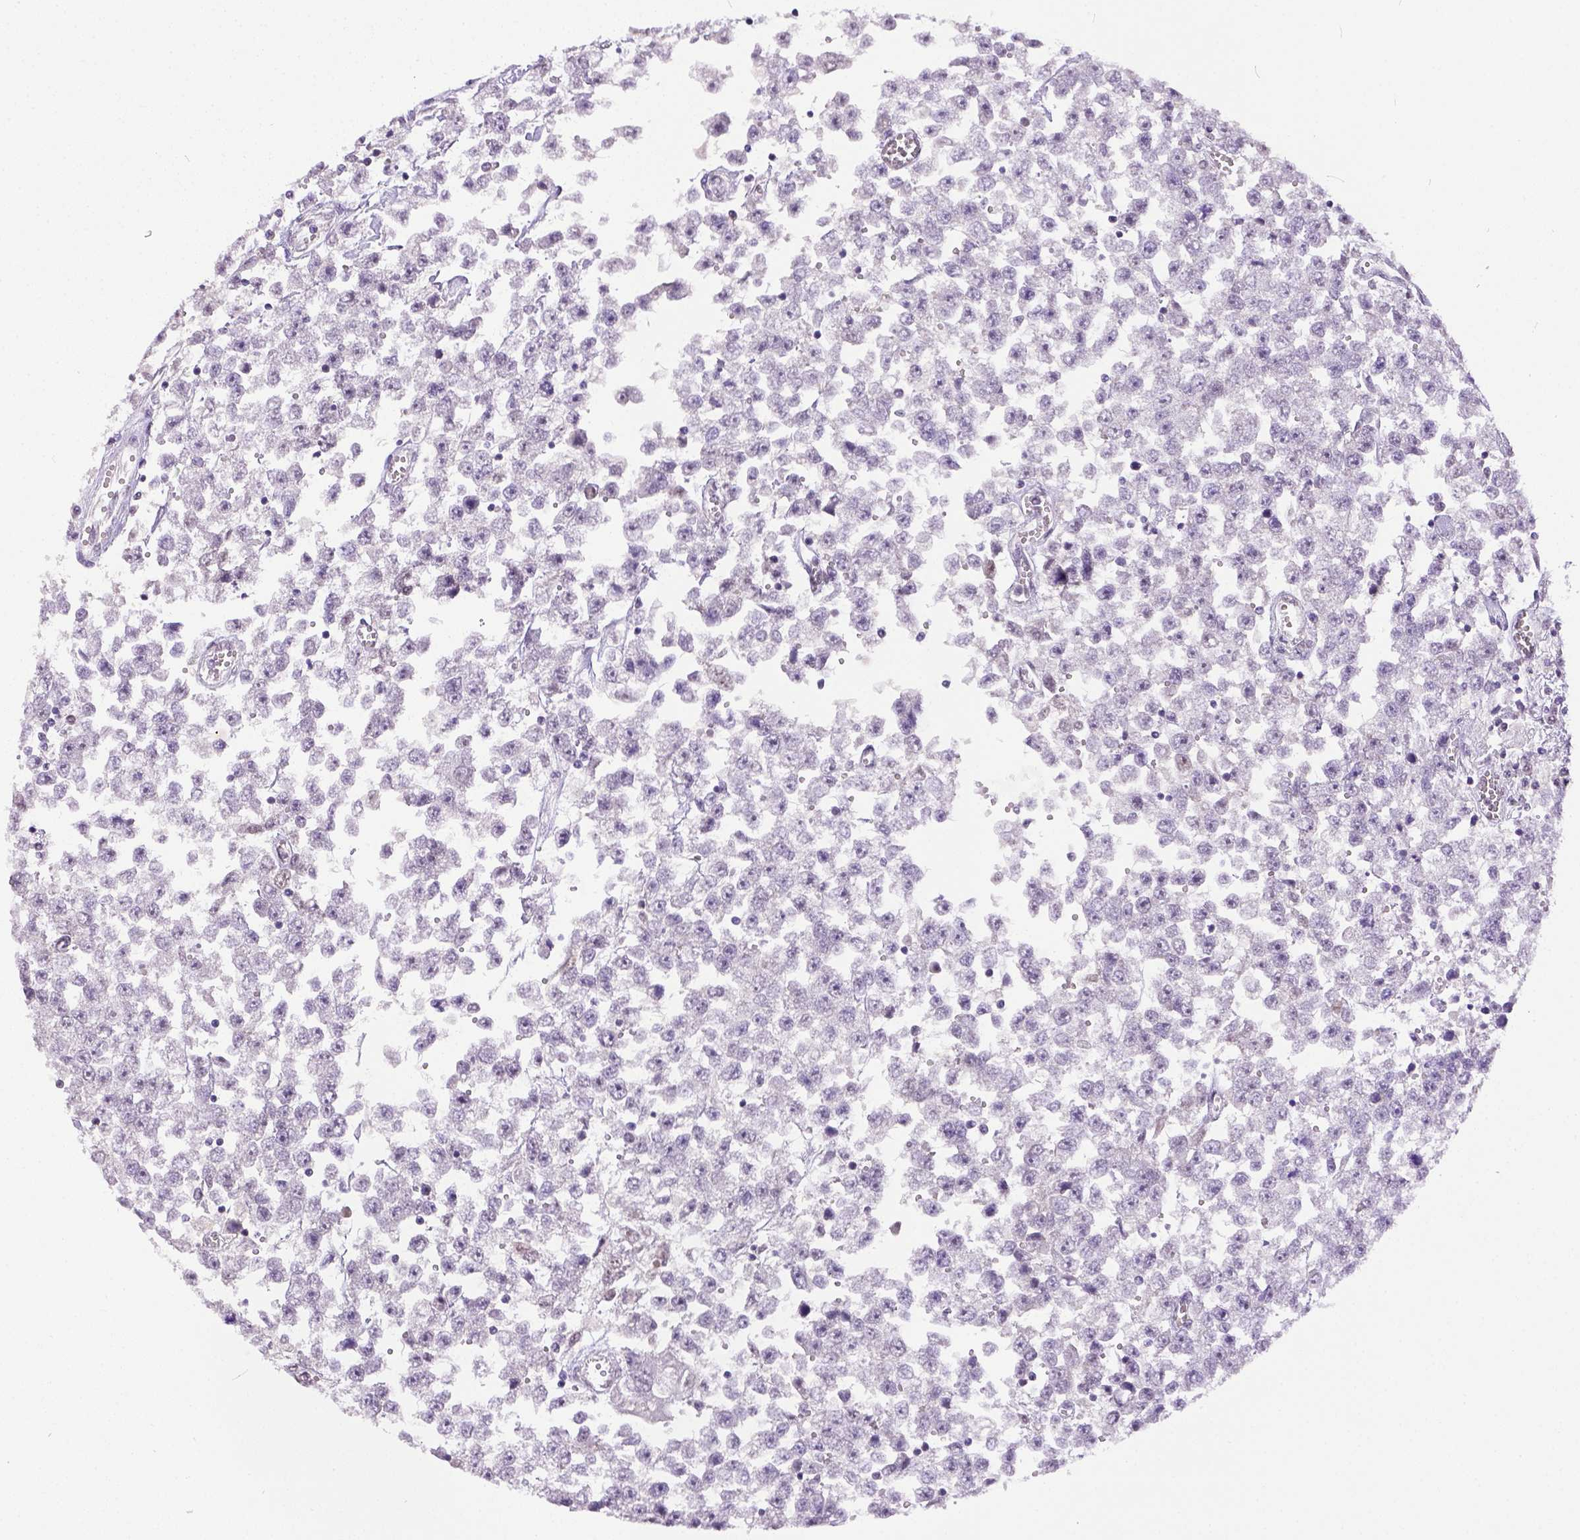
{"staining": {"intensity": "negative", "quantity": "none", "location": "none"}, "tissue": "testis cancer", "cell_type": "Tumor cells", "image_type": "cancer", "snomed": [{"axis": "morphology", "description": "Seminoma, NOS"}, {"axis": "topography", "description": "Testis"}], "caption": "The immunohistochemistry (IHC) histopathology image has no significant positivity in tumor cells of seminoma (testis) tissue.", "gene": "ERCC1", "patient": {"sex": "male", "age": 34}}